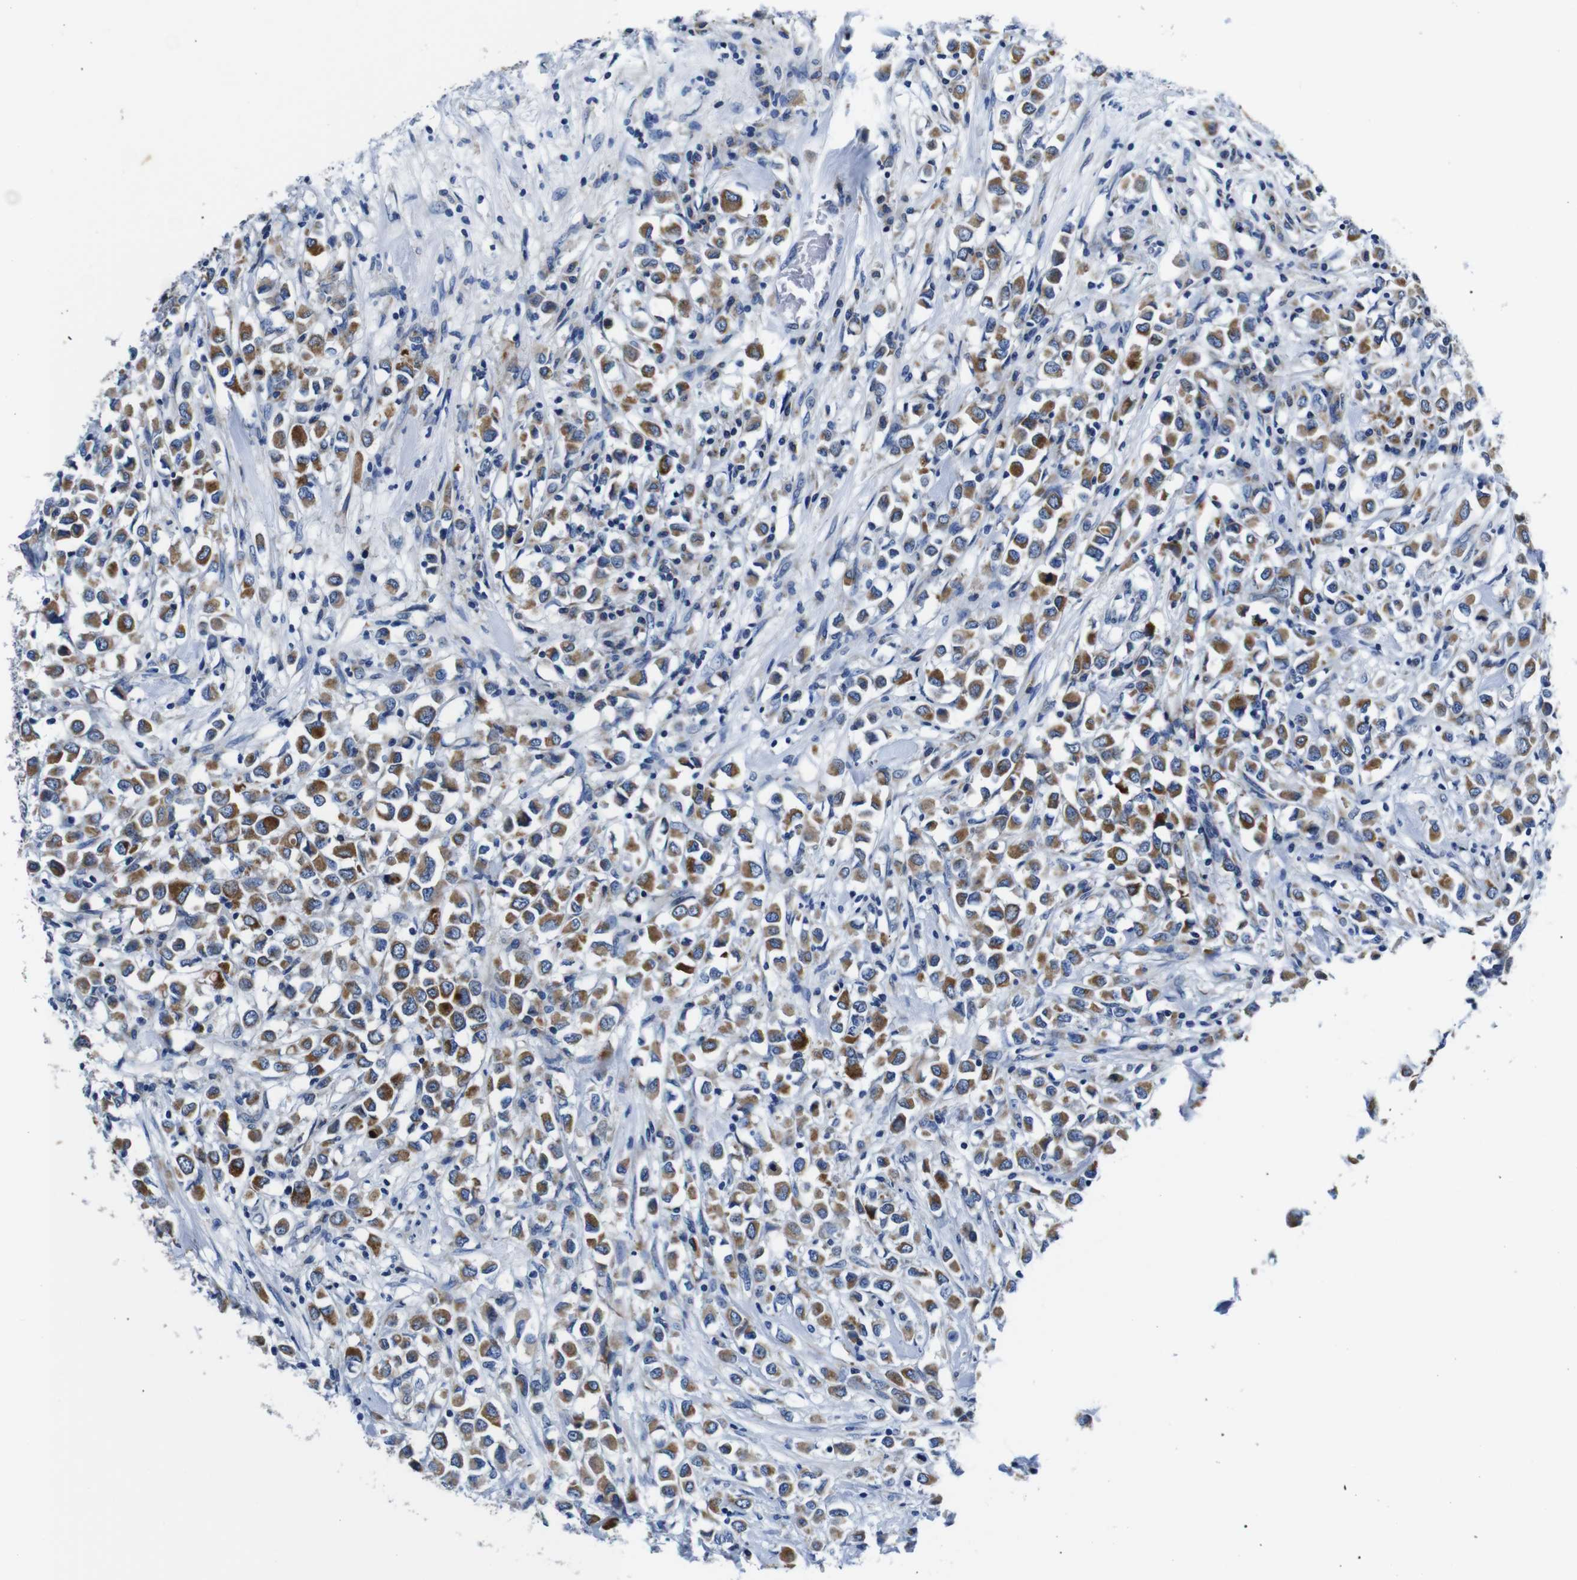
{"staining": {"intensity": "moderate", "quantity": ">75%", "location": "cytoplasmic/membranous"}, "tissue": "breast cancer", "cell_type": "Tumor cells", "image_type": "cancer", "snomed": [{"axis": "morphology", "description": "Duct carcinoma"}, {"axis": "topography", "description": "Breast"}], "caption": "Intraductal carcinoma (breast) stained with DAB immunohistochemistry shows medium levels of moderate cytoplasmic/membranous staining in approximately >75% of tumor cells. (DAB (3,3'-diaminobenzidine) IHC, brown staining for protein, blue staining for nuclei).", "gene": "SNX19", "patient": {"sex": "female", "age": 61}}